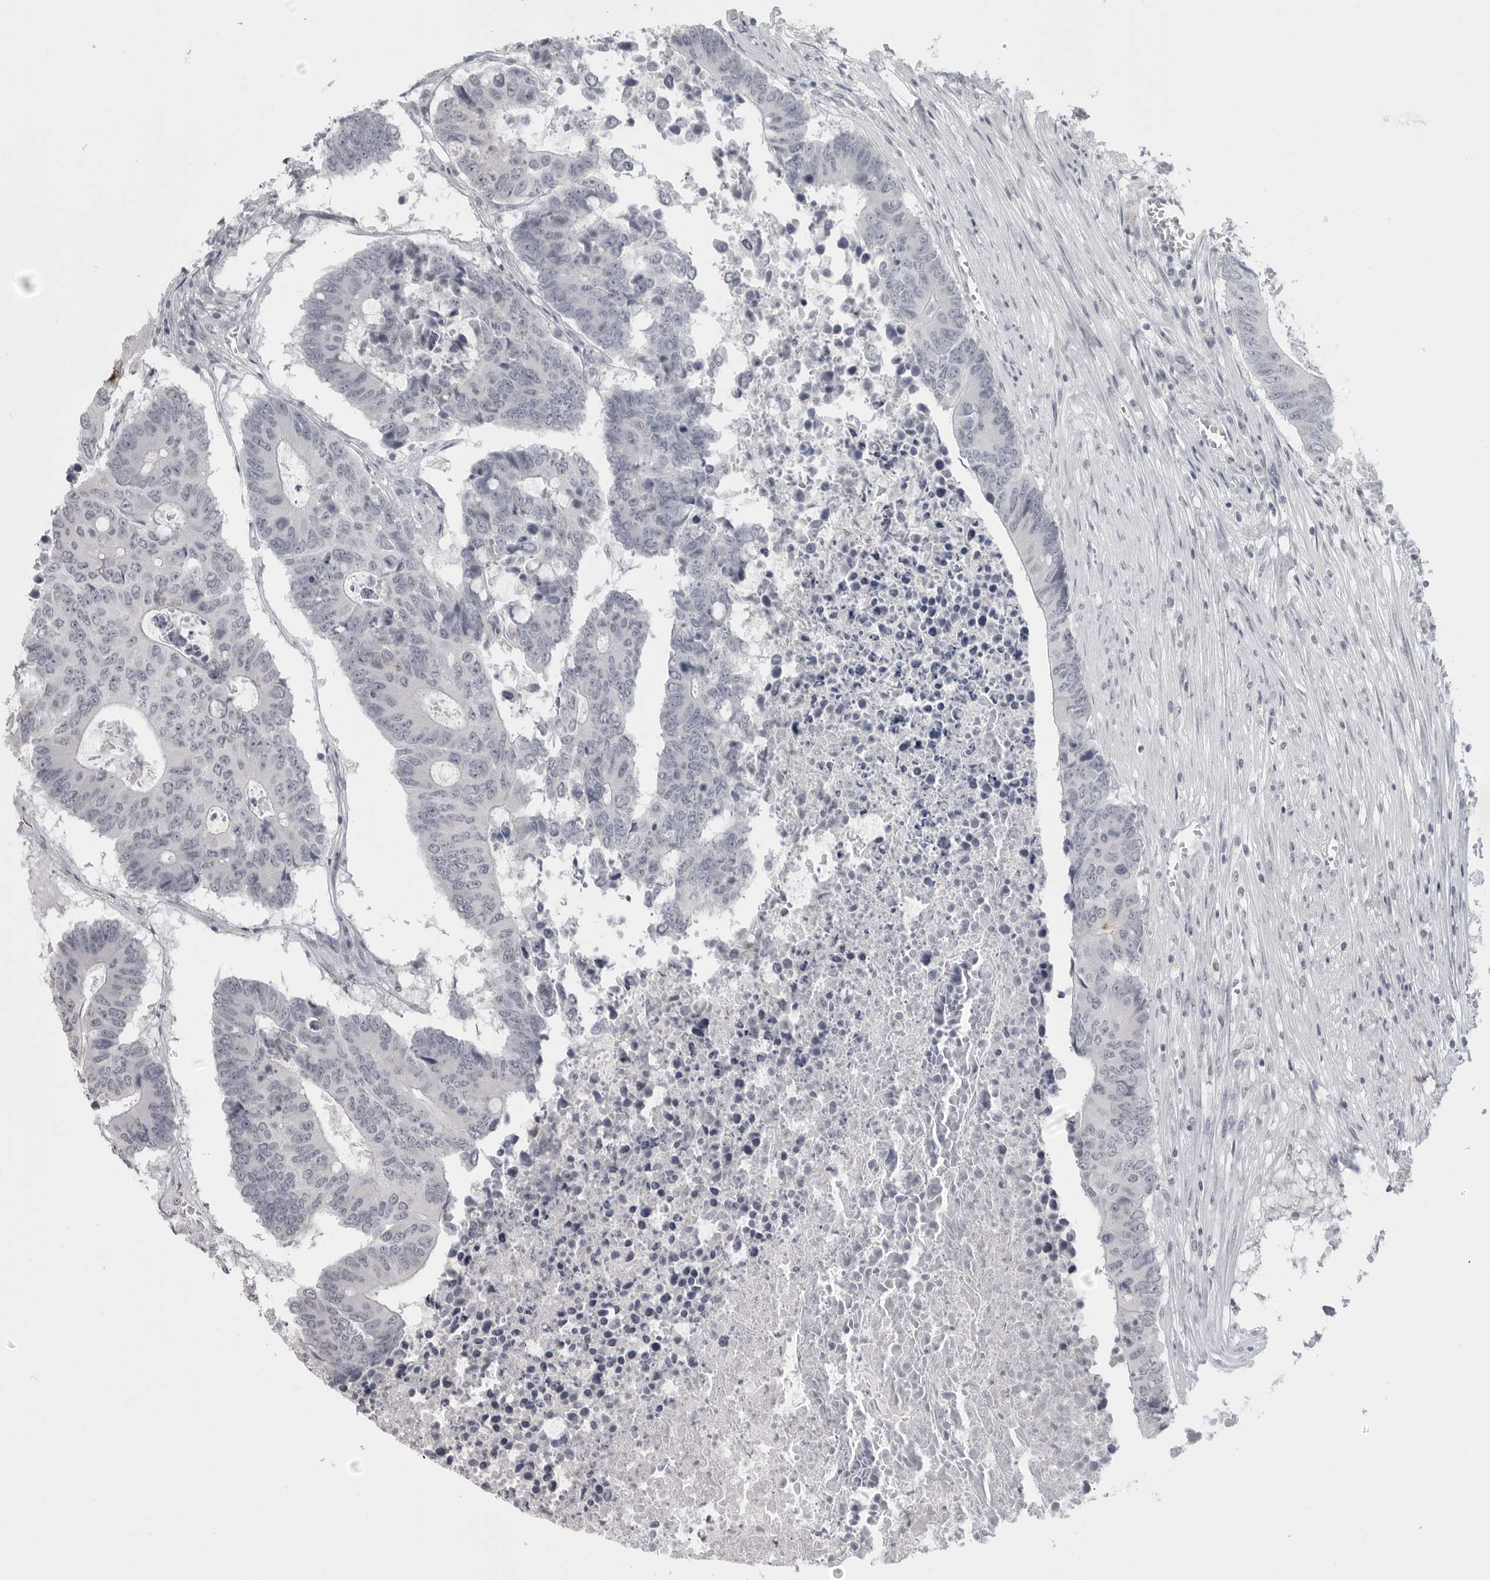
{"staining": {"intensity": "negative", "quantity": "none", "location": "none"}, "tissue": "colorectal cancer", "cell_type": "Tumor cells", "image_type": "cancer", "snomed": [{"axis": "morphology", "description": "Adenocarcinoma, NOS"}, {"axis": "topography", "description": "Colon"}], "caption": "Immunohistochemical staining of colorectal adenocarcinoma demonstrates no significant expression in tumor cells.", "gene": "PRSS1", "patient": {"sex": "male", "age": 87}}